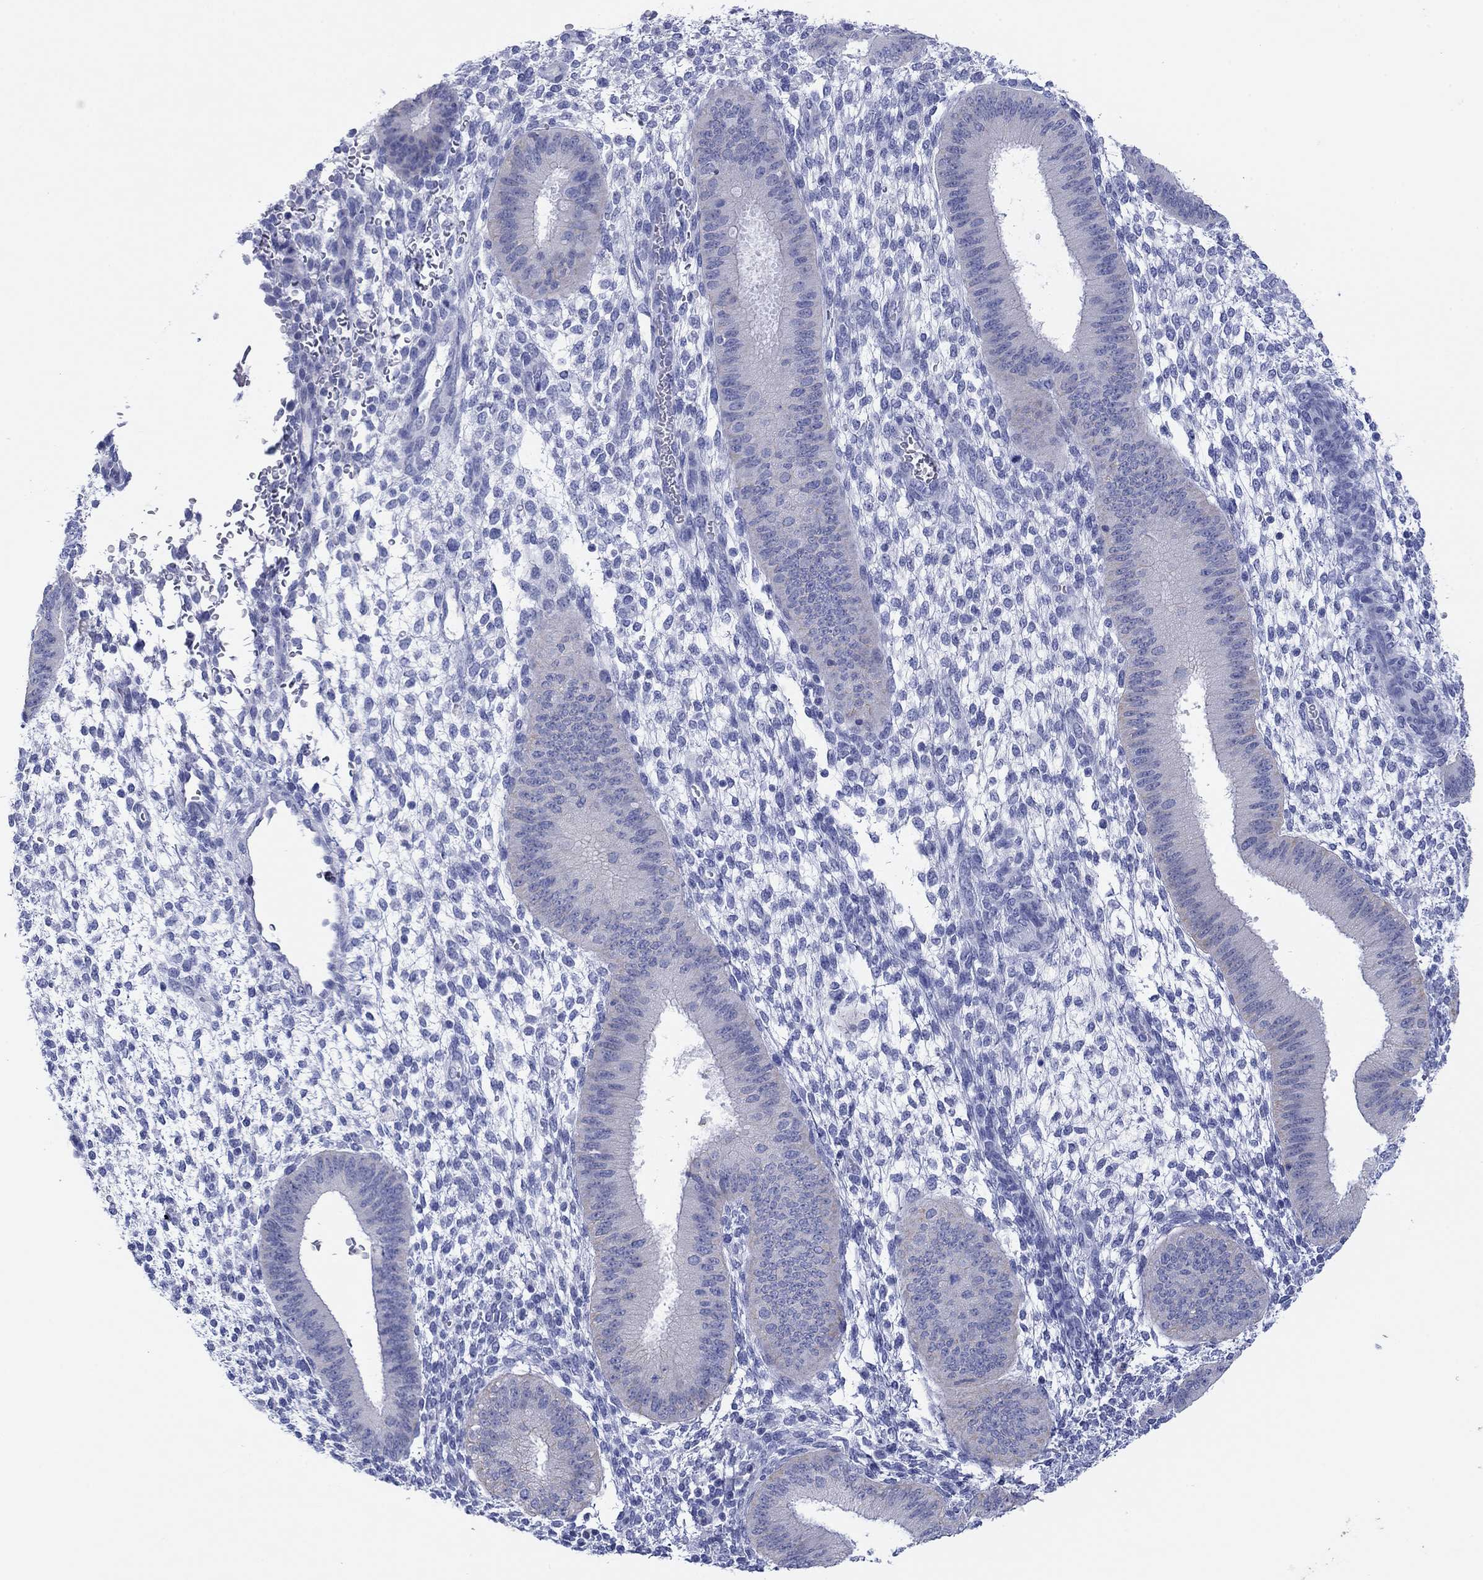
{"staining": {"intensity": "negative", "quantity": "none", "location": "none"}, "tissue": "endometrium", "cell_type": "Cells in endometrial stroma", "image_type": "normal", "snomed": [{"axis": "morphology", "description": "Normal tissue, NOS"}, {"axis": "topography", "description": "Endometrium"}], "caption": "Immunohistochemistry micrograph of normal endometrium: human endometrium stained with DAB (3,3'-diaminobenzidine) reveals no significant protein staining in cells in endometrial stroma. (IHC, brightfield microscopy, high magnification).", "gene": "ATP1B1", "patient": {"sex": "female", "age": 39}}